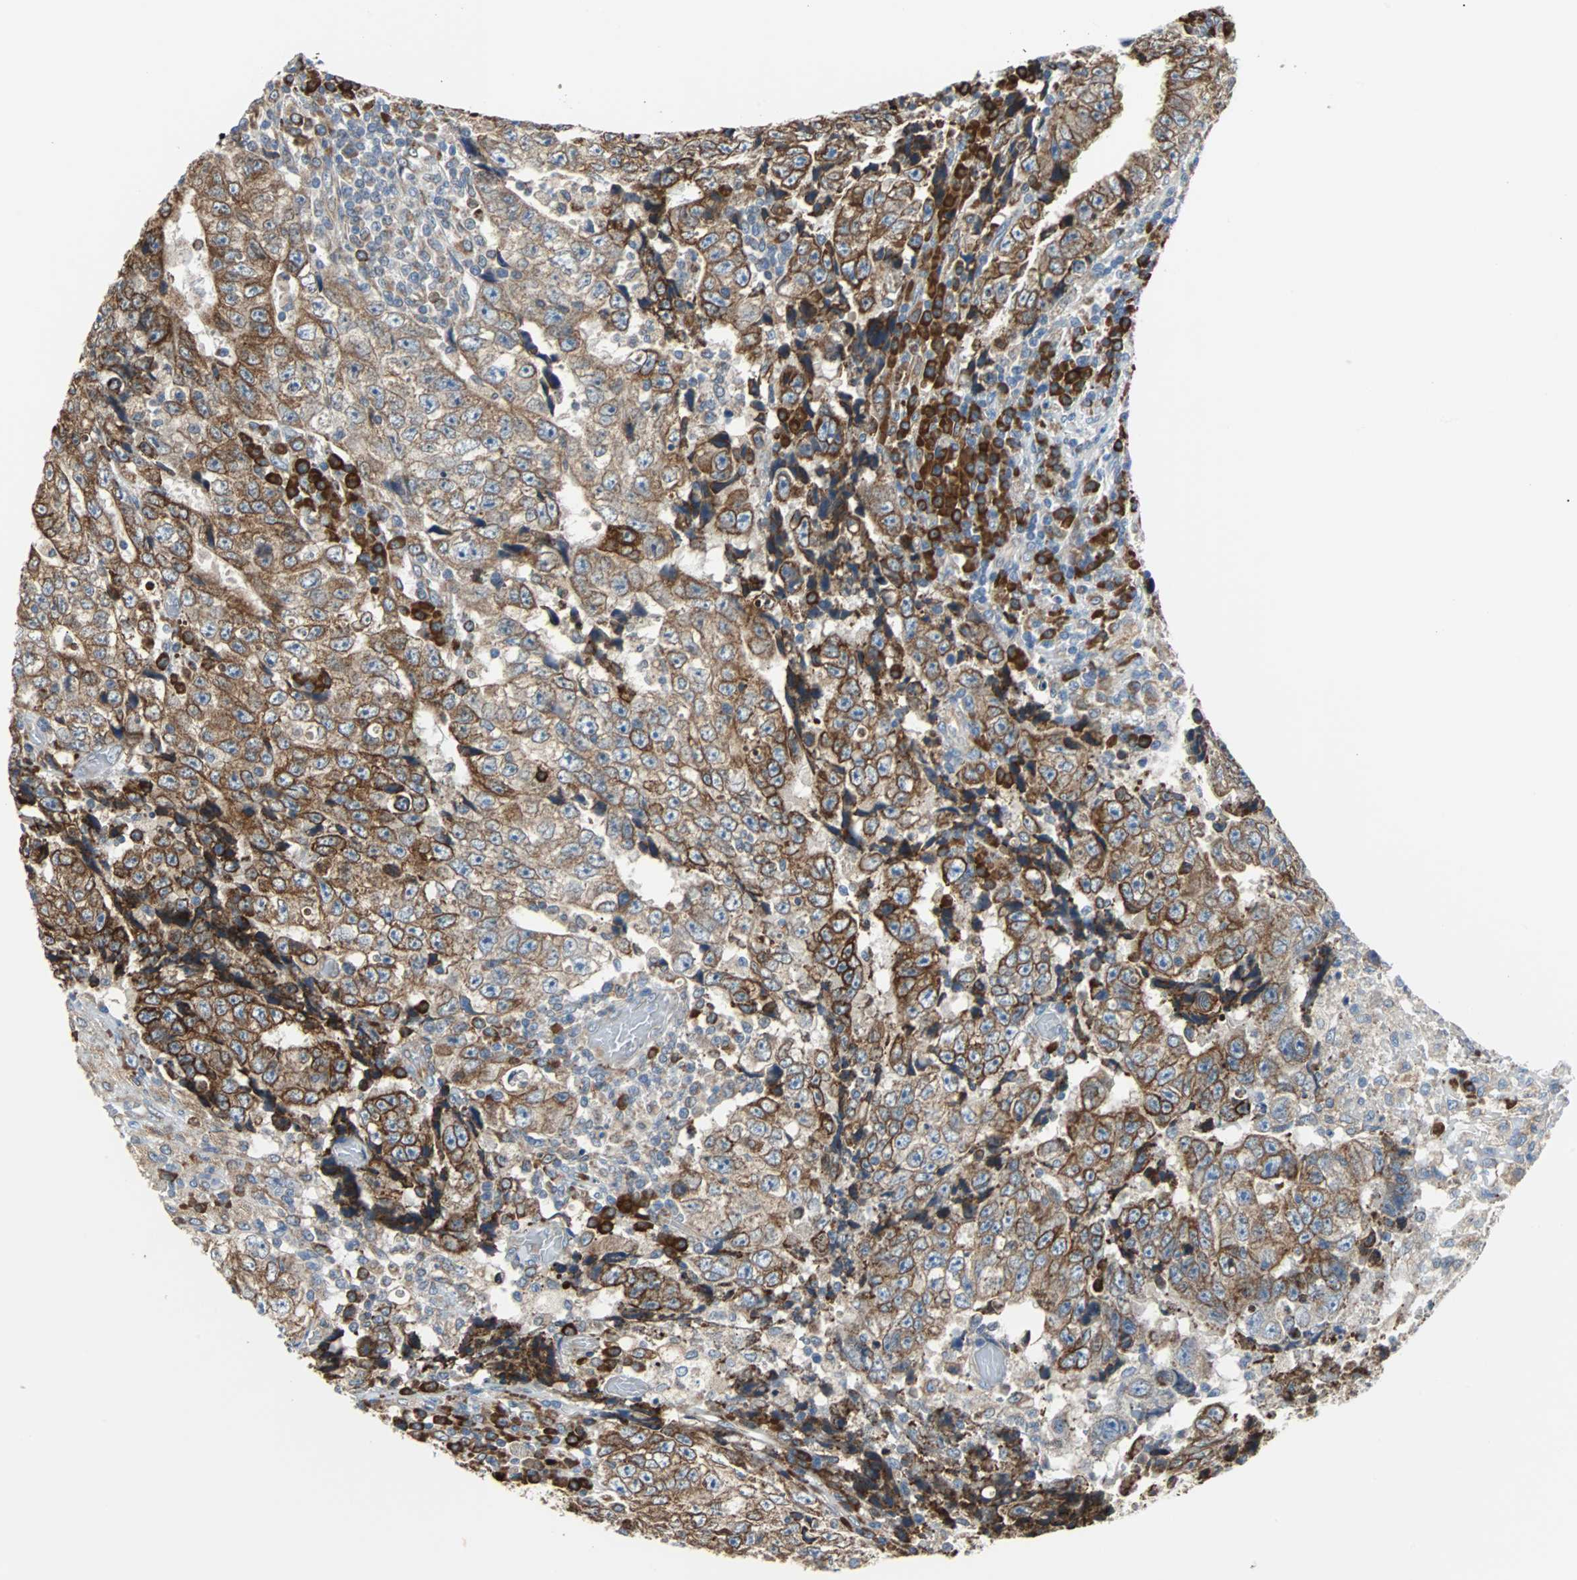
{"staining": {"intensity": "moderate", "quantity": ">75%", "location": "cytoplasmic/membranous"}, "tissue": "testis cancer", "cell_type": "Tumor cells", "image_type": "cancer", "snomed": [{"axis": "morphology", "description": "Necrosis, NOS"}, {"axis": "morphology", "description": "Carcinoma, Embryonal, NOS"}, {"axis": "topography", "description": "Testis"}], "caption": "Protein expression analysis of testis embryonal carcinoma reveals moderate cytoplasmic/membranous expression in approximately >75% of tumor cells. The protein of interest is stained brown, and the nuclei are stained in blue (DAB IHC with brightfield microscopy, high magnification).", "gene": "PDIA4", "patient": {"sex": "male", "age": 19}}